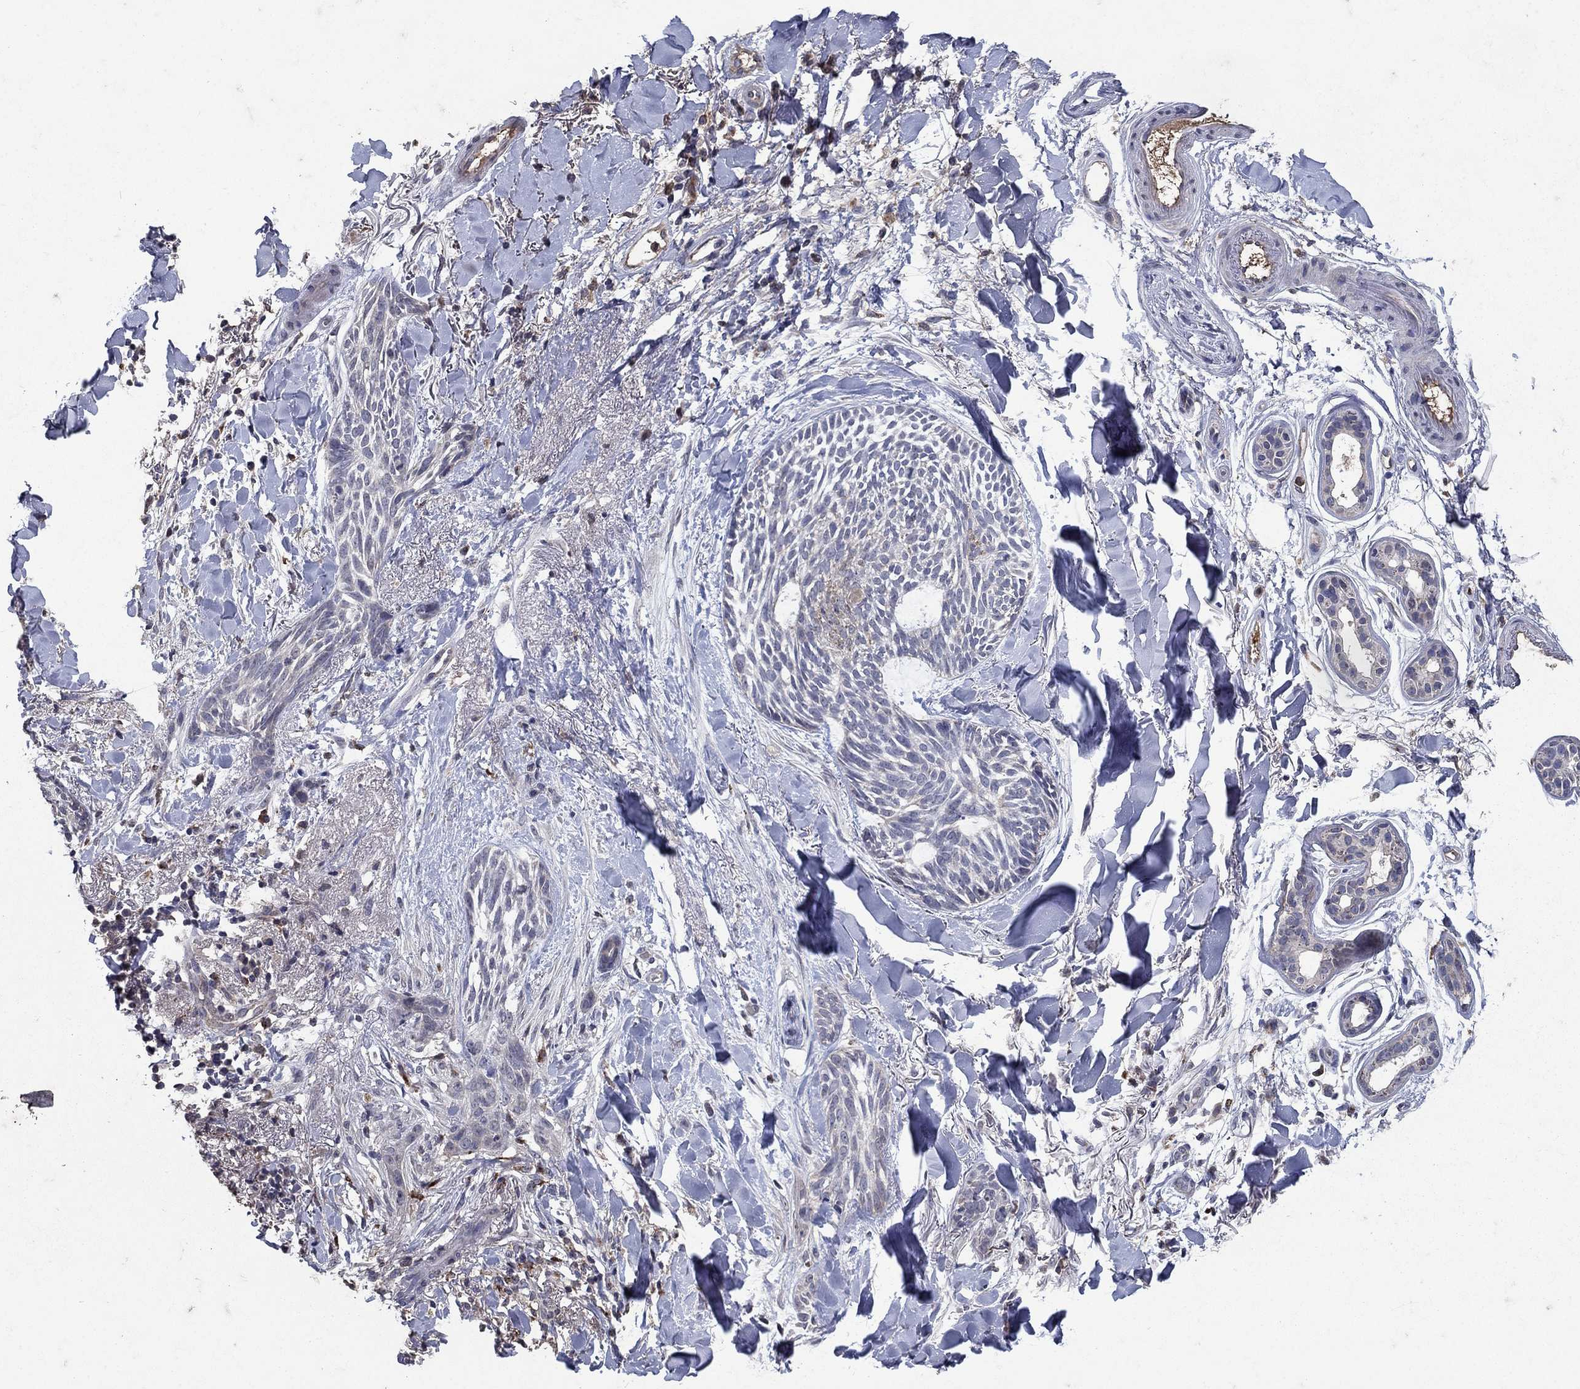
{"staining": {"intensity": "negative", "quantity": "none", "location": "none"}, "tissue": "skin cancer", "cell_type": "Tumor cells", "image_type": "cancer", "snomed": [{"axis": "morphology", "description": "Normal tissue, NOS"}, {"axis": "morphology", "description": "Basal cell carcinoma"}, {"axis": "topography", "description": "Skin"}], "caption": "Human skin cancer stained for a protein using immunohistochemistry (IHC) exhibits no staining in tumor cells.", "gene": "NPC2", "patient": {"sex": "male", "age": 84}}